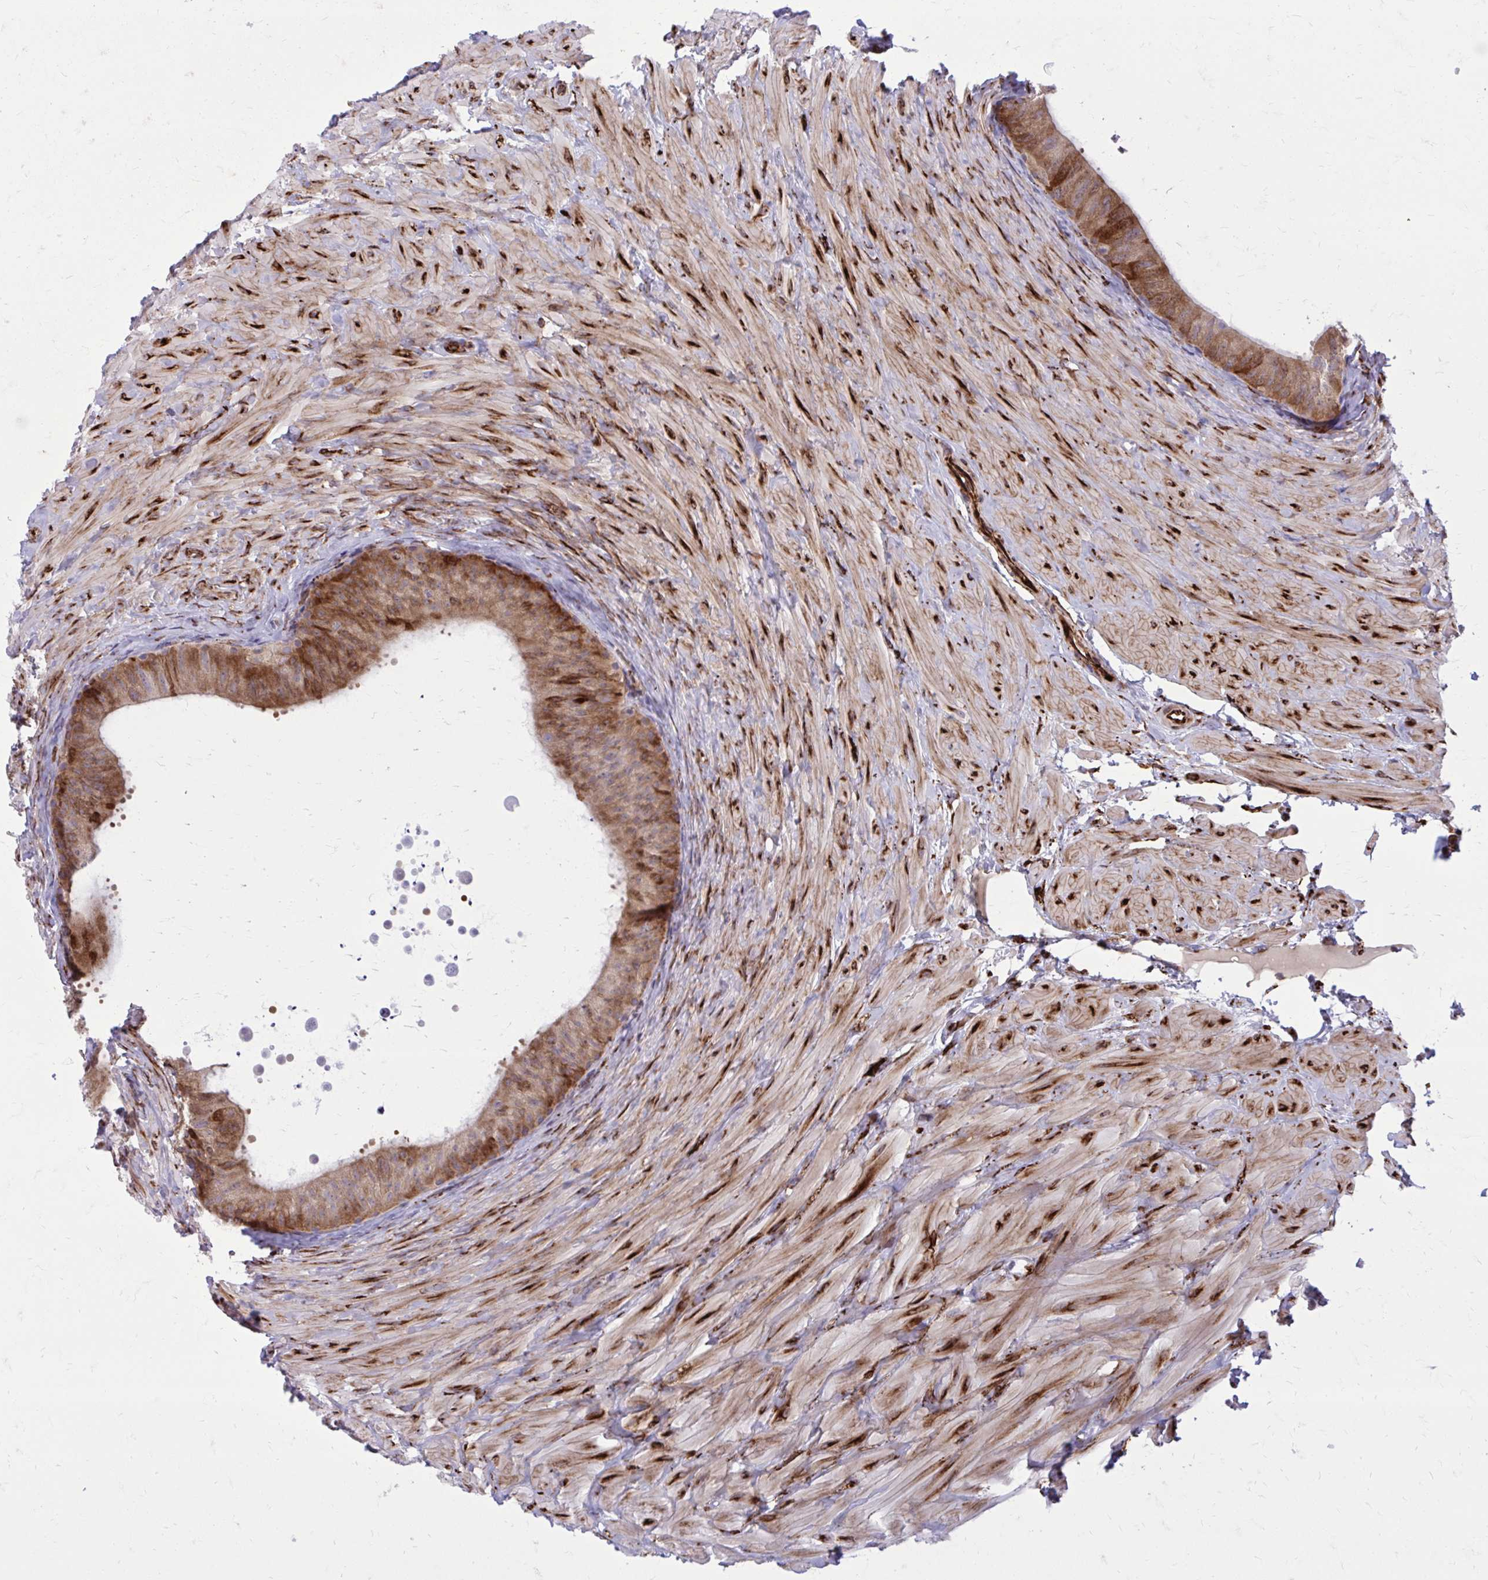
{"staining": {"intensity": "moderate", "quantity": "25%-75%", "location": "cytoplasmic/membranous"}, "tissue": "epididymis", "cell_type": "Glandular cells", "image_type": "normal", "snomed": [{"axis": "morphology", "description": "Normal tissue, NOS"}, {"axis": "topography", "description": "Epididymis, spermatic cord, NOS"}, {"axis": "topography", "description": "Epididymis"}], "caption": "Immunohistochemical staining of unremarkable human epididymis displays medium levels of moderate cytoplasmic/membranous staining in approximately 25%-75% of glandular cells. The protein of interest is shown in brown color, while the nuclei are stained blue.", "gene": "BEND5", "patient": {"sex": "male", "age": 31}}